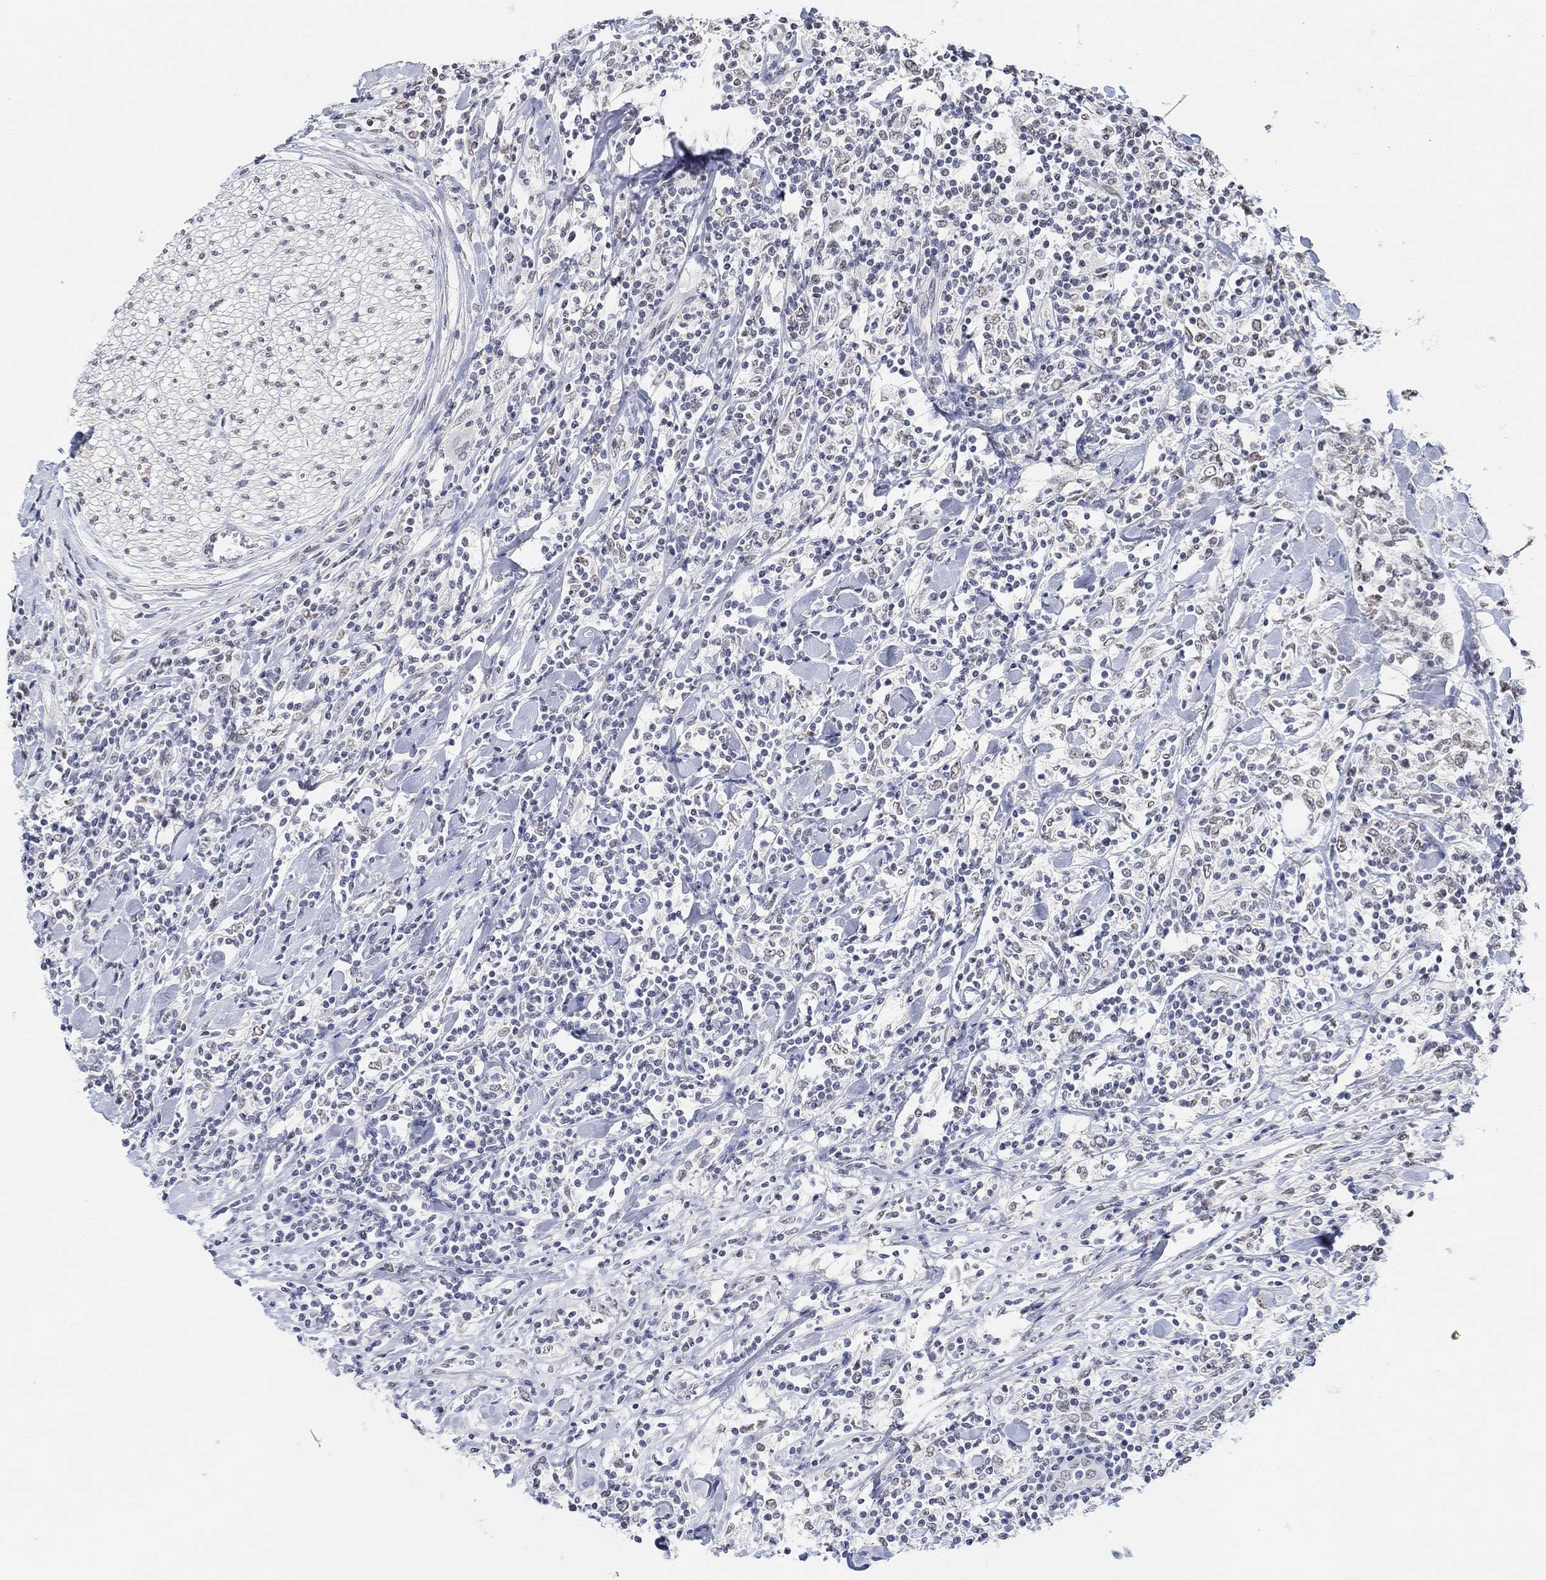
{"staining": {"intensity": "negative", "quantity": "none", "location": "none"}, "tissue": "lymphoma", "cell_type": "Tumor cells", "image_type": "cancer", "snomed": [{"axis": "morphology", "description": "Malignant lymphoma, non-Hodgkin's type, High grade"}, {"axis": "topography", "description": "Lymph node"}], "caption": "Immunohistochemistry (IHC) micrograph of malignant lymphoma, non-Hodgkin's type (high-grade) stained for a protein (brown), which demonstrates no positivity in tumor cells.", "gene": "PURG", "patient": {"sex": "female", "age": 84}}